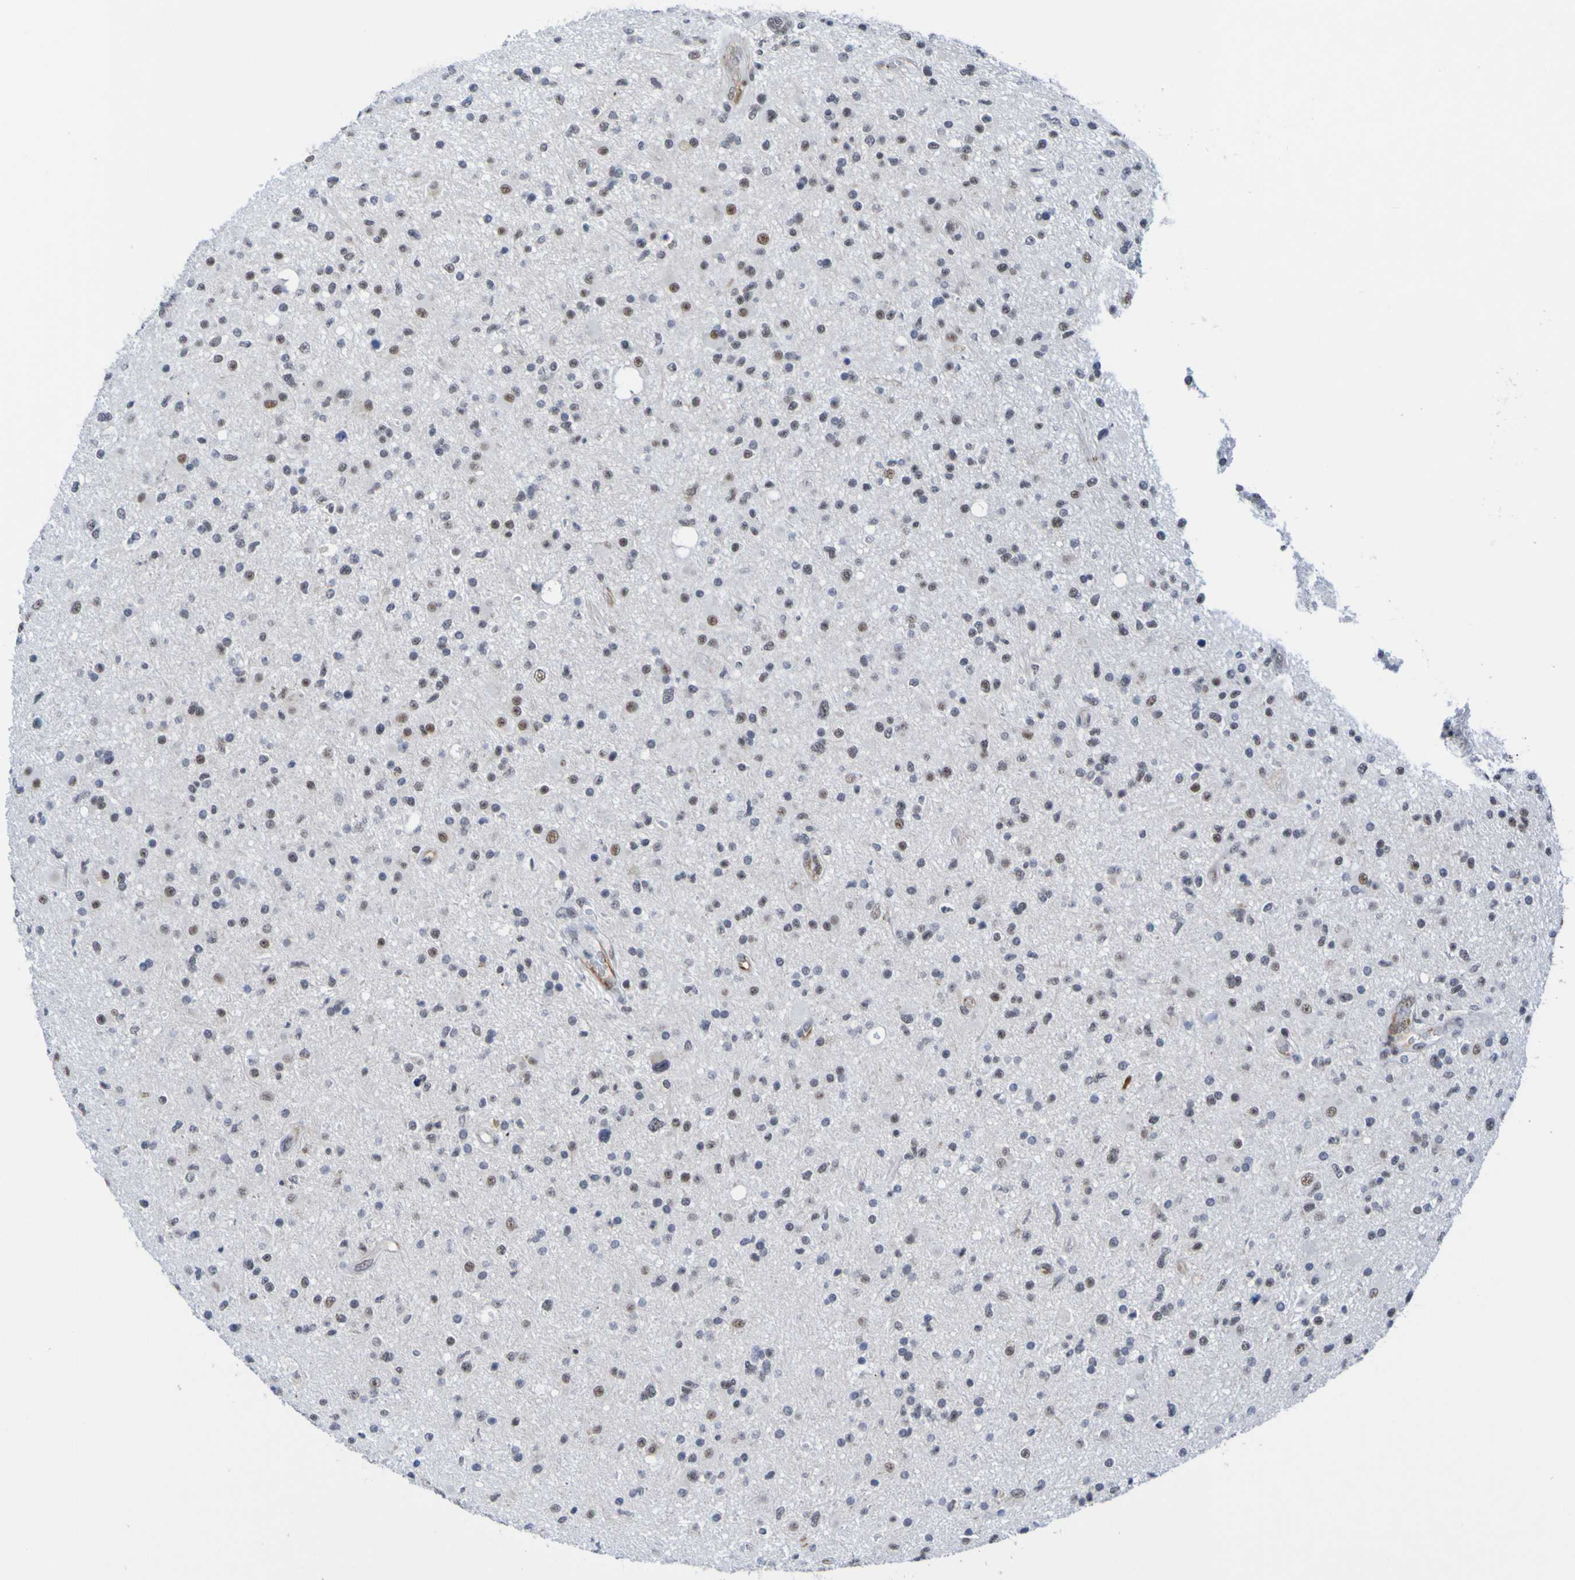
{"staining": {"intensity": "moderate", "quantity": "<25%", "location": "nuclear"}, "tissue": "glioma", "cell_type": "Tumor cells", "image_type": "cancer", "snomed": [{"axis": "morphology", "description": "Glioma, malignant, High grade"}, {"axis": "topography", "description": "Brain"}], "caption": "Glioma stained with a protein marker demonstrates moderate staining in tumor cells.", "gene": "CDC5L", "patient": {"sex": "male", "age": 33}}